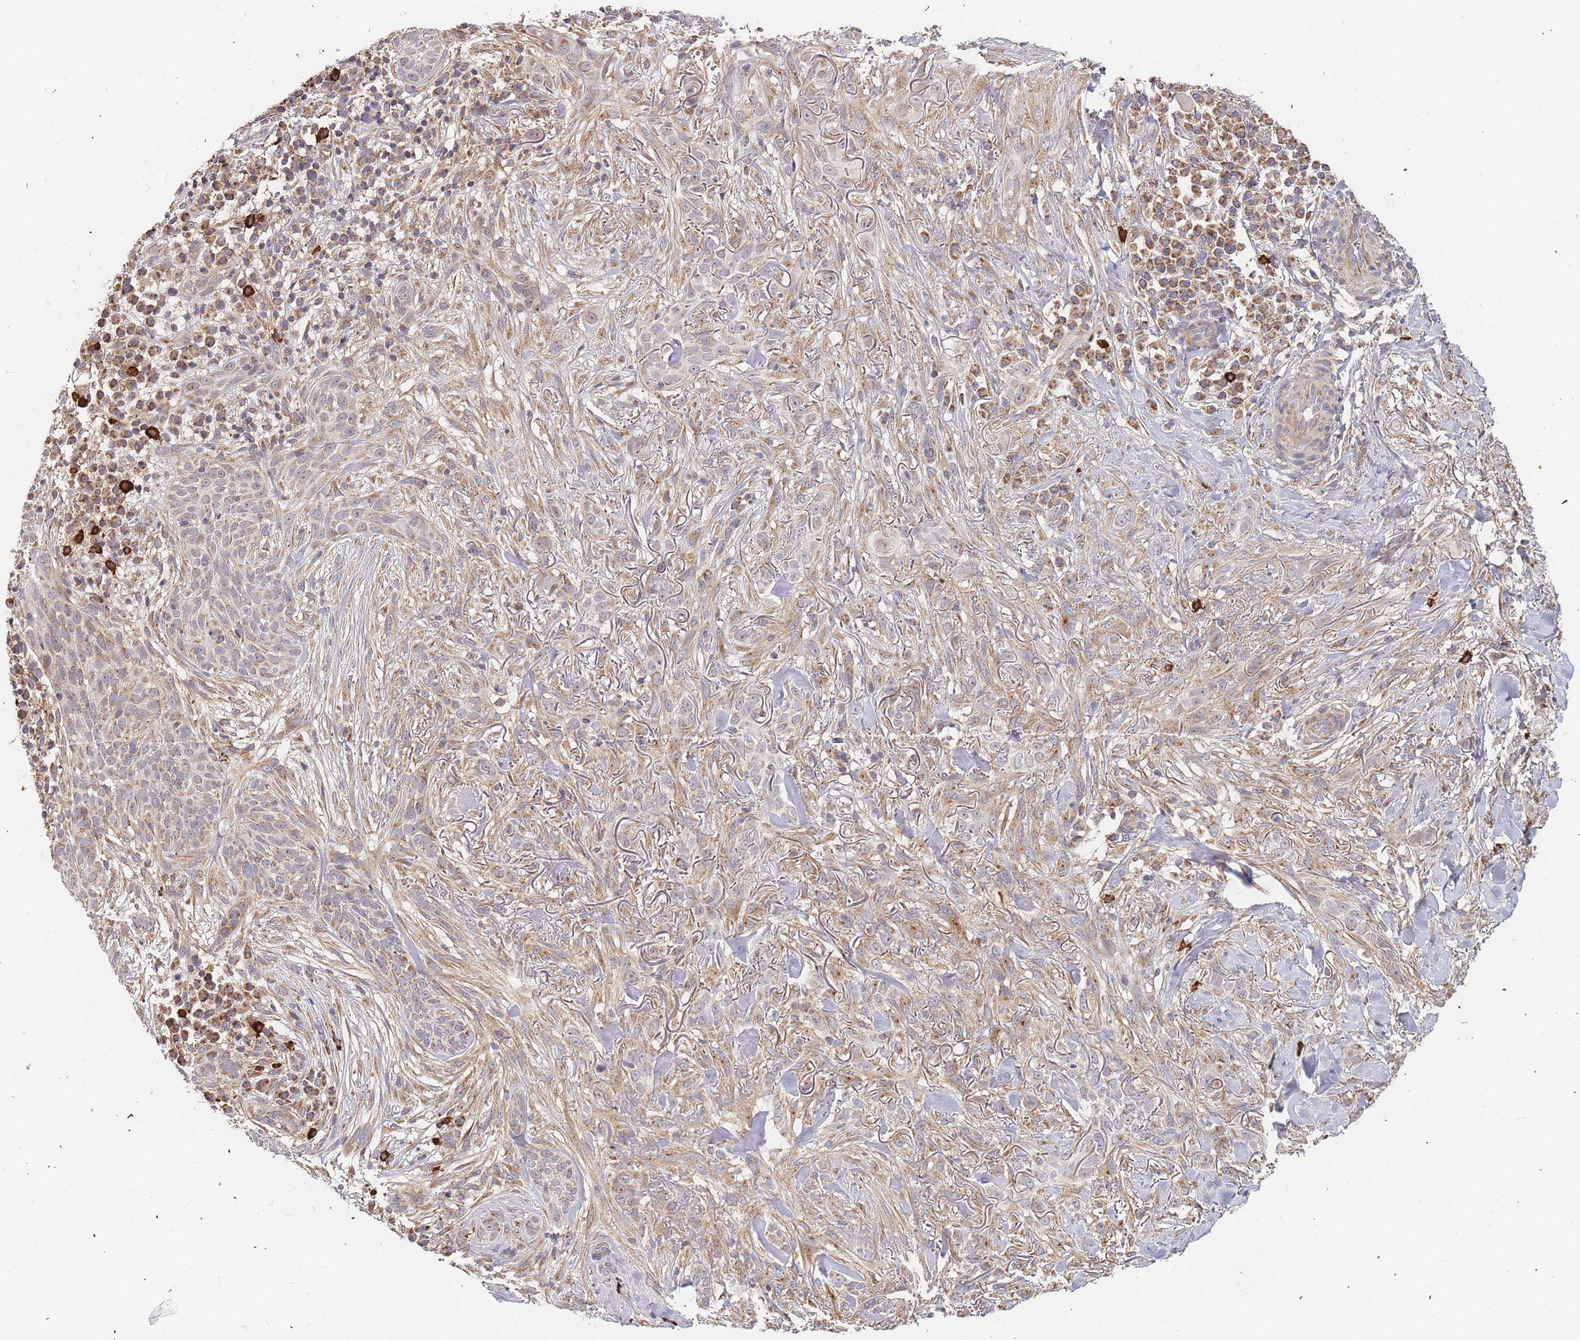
{"staining": {"intensity": "weak", "quantity": ">75%", "location": "cytoplasmic/membranous"}, "tissue": "skin cancer", "cell_type": "Tumor cells", "image_type": "cancer", "snomed": [{"axis": "morphology", "description": "Basal cell carcinoma"}, {"axis": "topography", "description": "Skin"}], "caption": "Basal cell carcinoma (skin) stained for a protein reveals weak cytoplasmic/membranous positivity in tumor cells.", "gene": "ADCY9", "patient": {"sex": "male", "age": 72}}